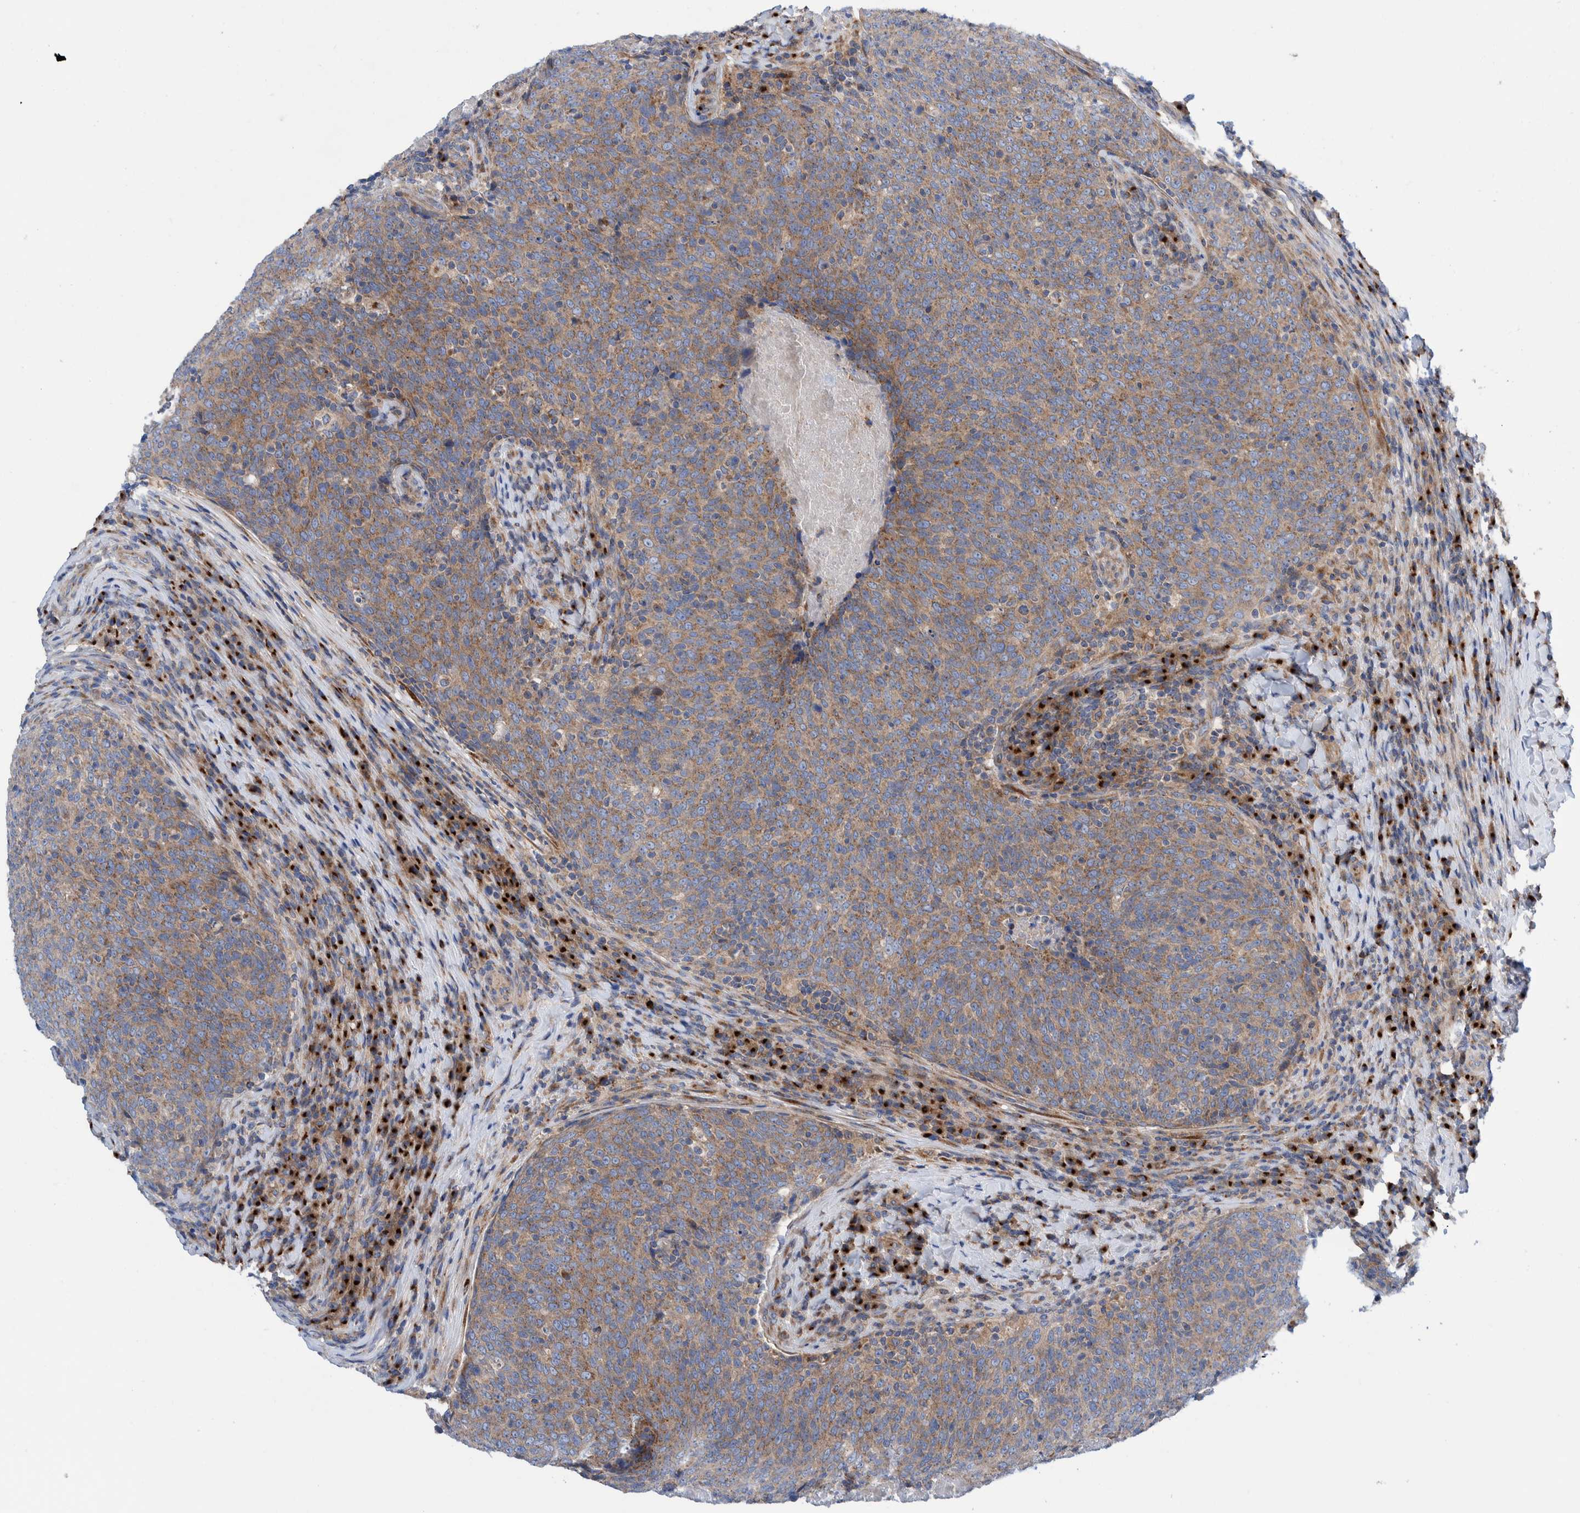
{"staining": {"intensity": "moderate", "quantity": ">75%", "location": "cytoplasmic/membranous"}, "tissue": "head and neck cancer", "cell_type": "Tumor cells", "image_type": "cancer", "snomed": [{"axis": "morphology", "description": "Squamous cell carcinoma, NOS"}, {"axis": "morphology", "description": "Squamous cell carcinoma, metastatic, NOS"}, {"axis": "topography", "description": "Lymph node"}, {"axis": "topography", "description": "Head-Neck"}], "caption": "Head and neck metastatic squamous cell carcinoma stained for a protein demonstrates moderate cytoplasmic/membranous positivity in tumor cells.", "gene": "TRIM58", "patient": {"sex": "male", "age": 62}}